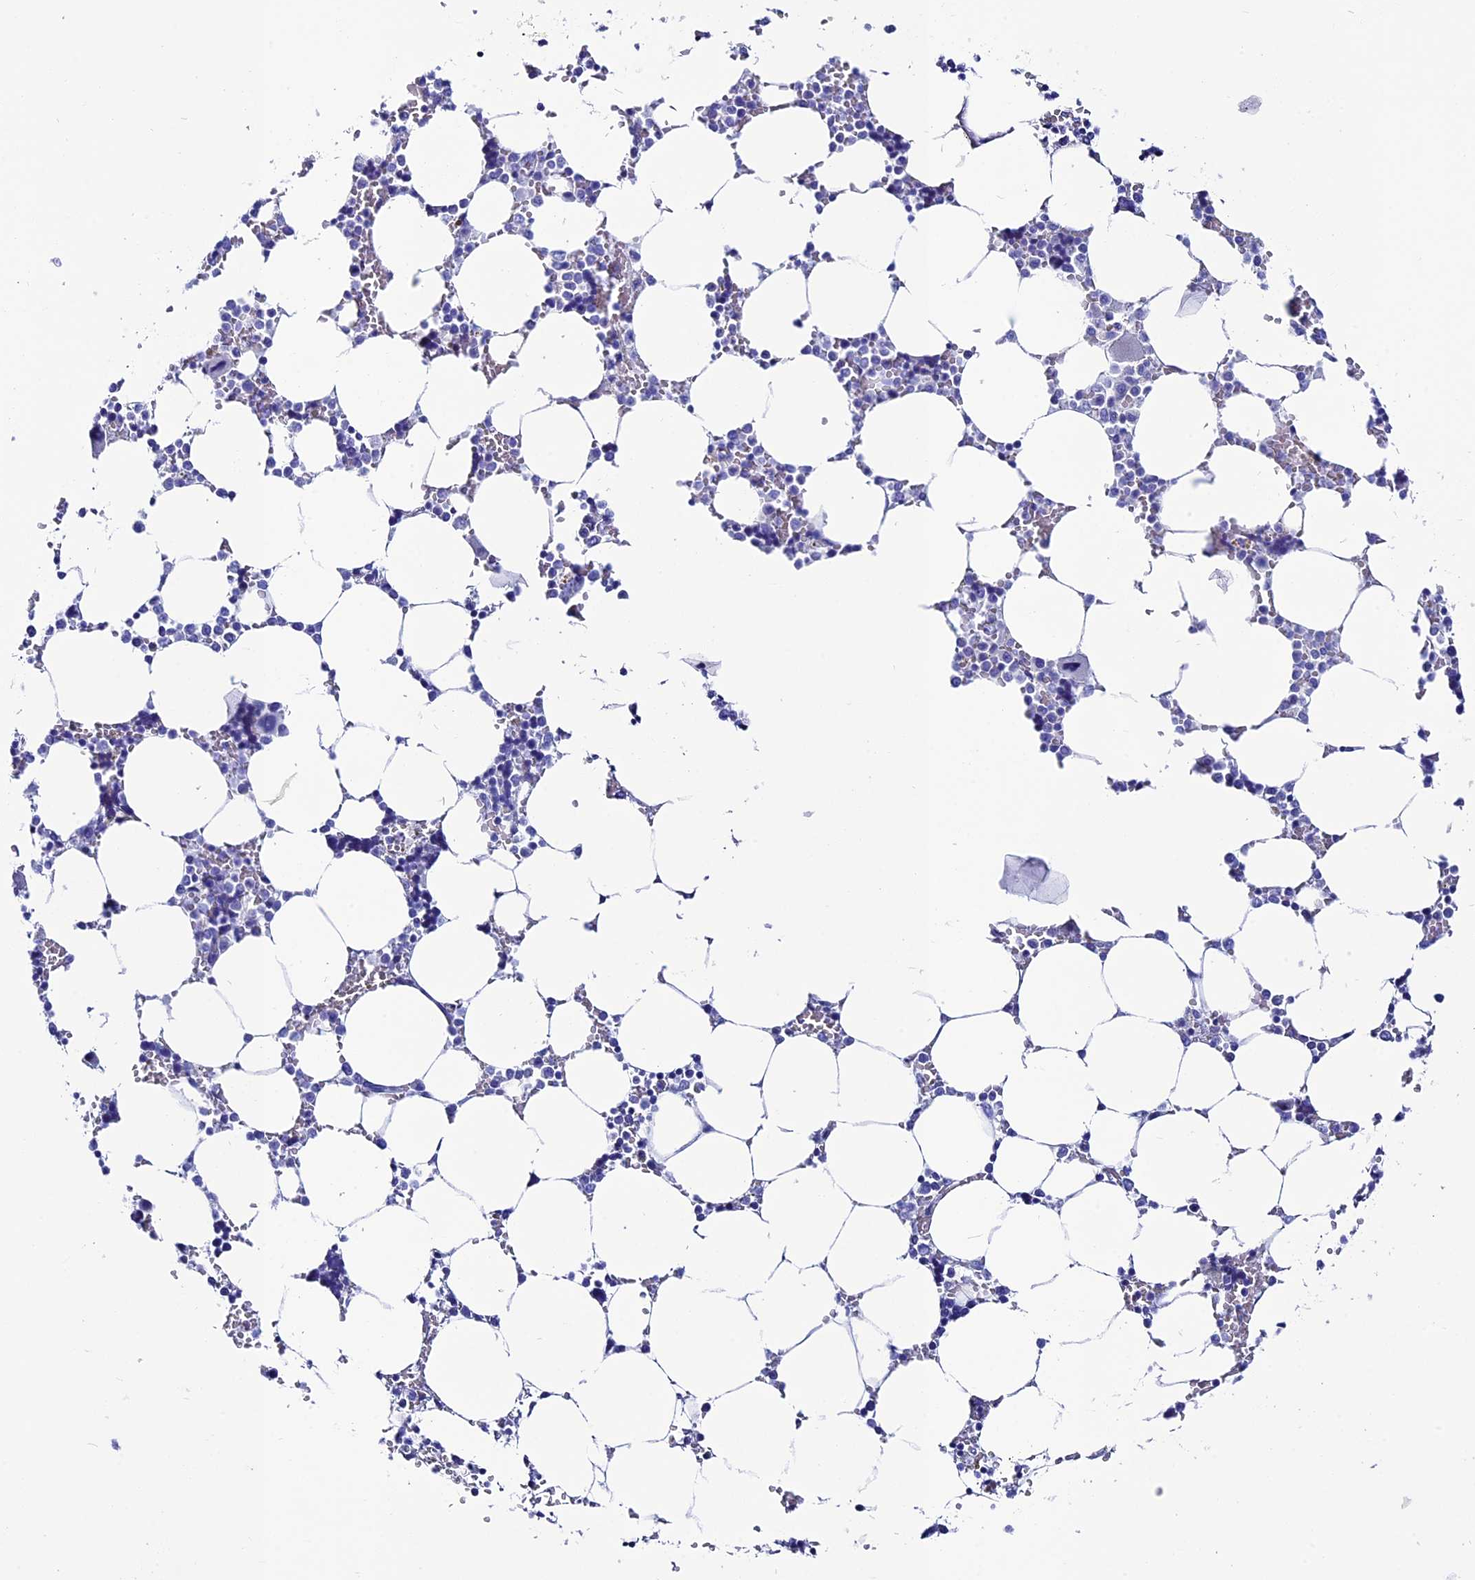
{"staining": {"intensity": "negative", "quantity": "none", "location": "none"}, "tissue": "bone marrow", "cell_type": "Hematopoietic cells", "image_type": "normal", "snomed": [{"axis": "morphology", "description": "Normal tissue, NOS"}, {"axis": "topography", "description": "Bone marrow"}], "caption": "Immunohistochemistry of normal bone marrow exhibits no positivity in hematopoietic cells. (DAB (3,3'-diaminobenzidine) immunohistochemistry (IHC) with hematoxylin counter stain).", "gene": "ANKRD29", "patient": {"sex": "male", "age": 64}}